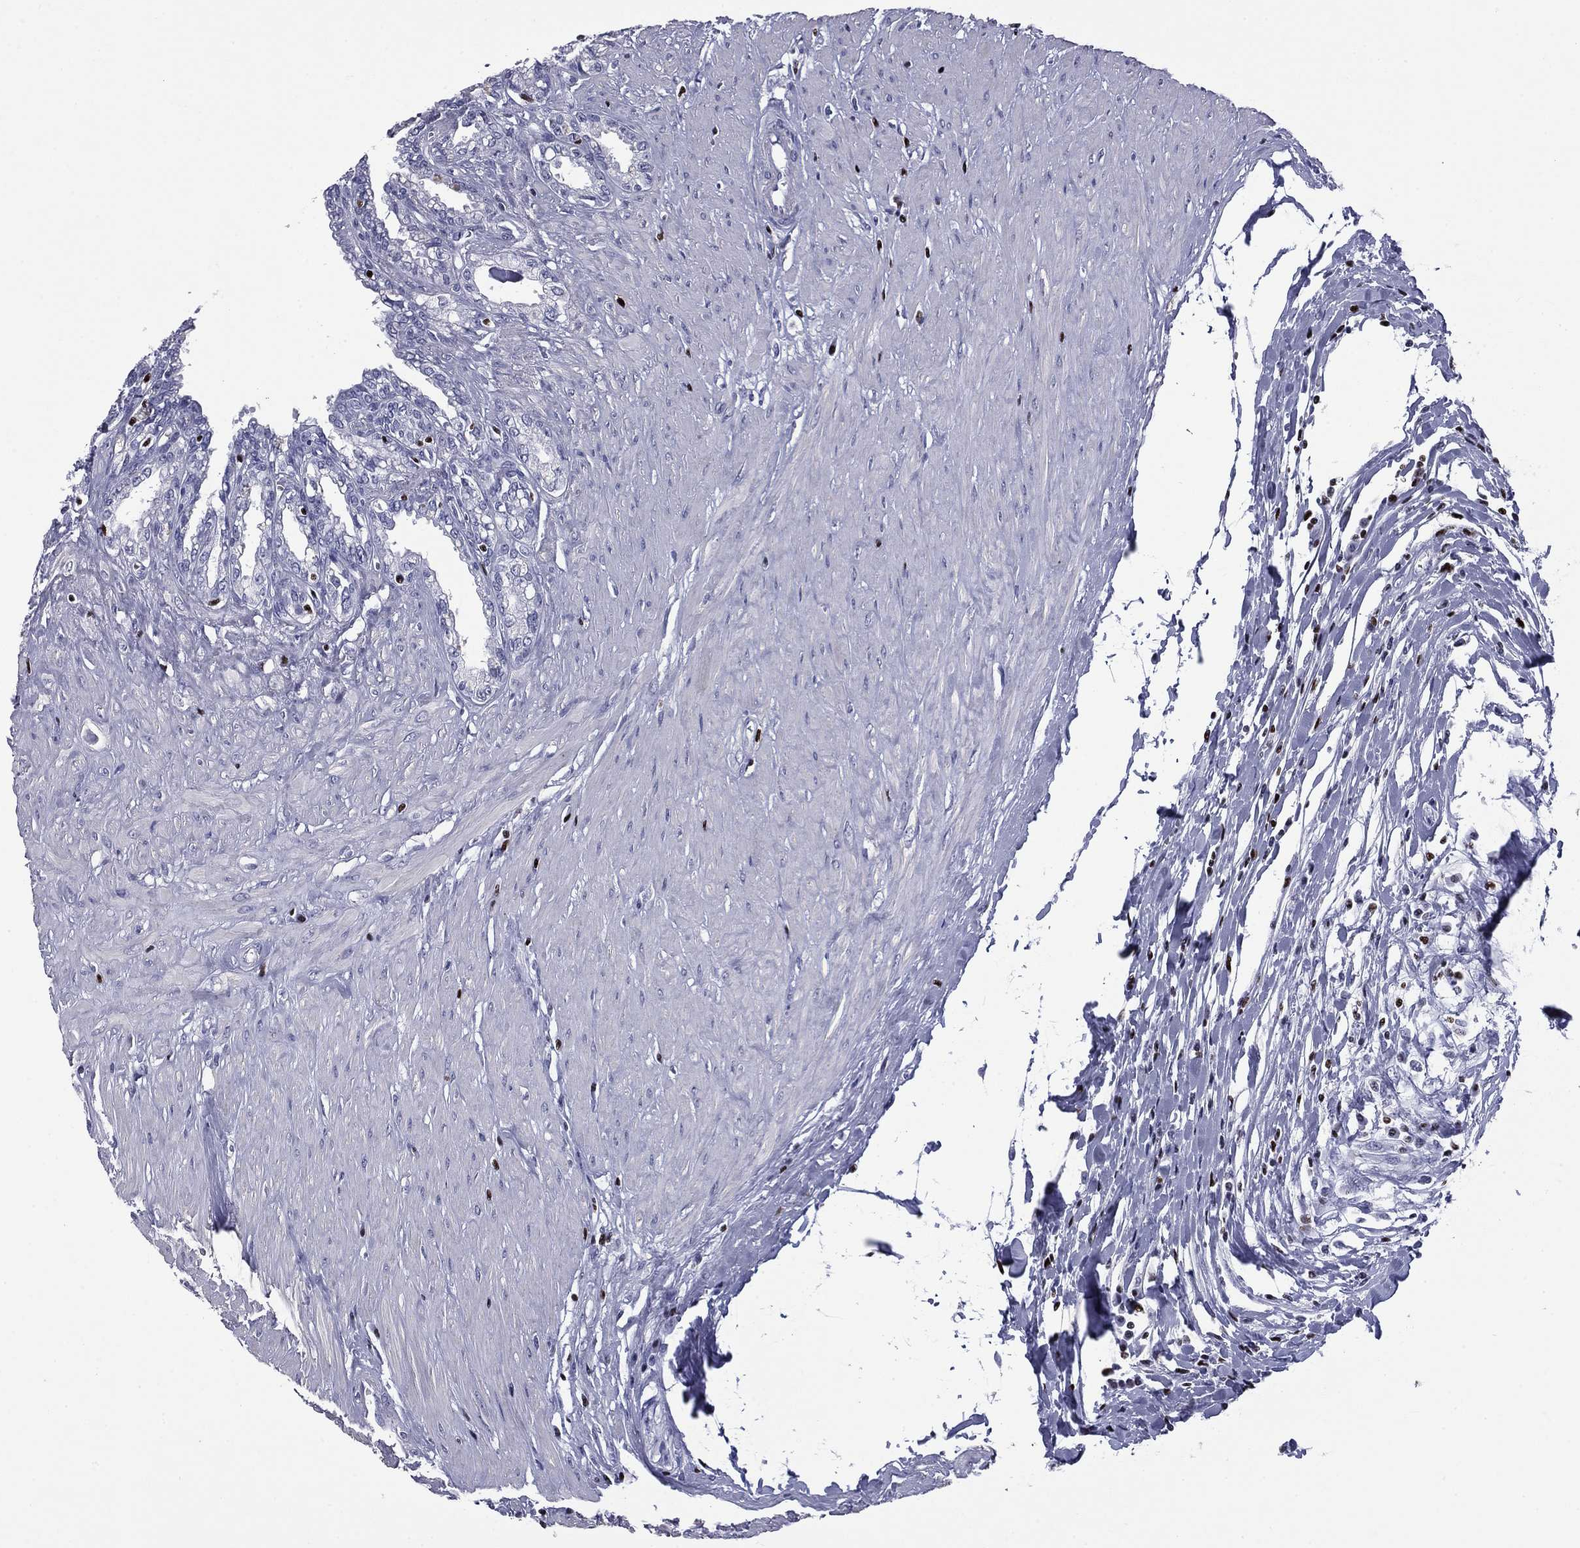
{"staining": {"intensity": "negative", "quantity": "none", "location": "none"}, "tissue": "seminal vesicle", "cell_type": "Glandular cells", "image_type": "normal", "snomed": [{"axis": "morphology", "description": "Normal tissue, NOS"}, {"axis": "morphology", "description": "Urothelial carcinoma, NOS"}, {"axis": "topography", "description": "Urinary bladder"}, {"axis": "topography", "description": "Seminal veicle"}], "caption": "This image is of unremarkable seminal vesicle stained with immunohistochemistry (IHC) to label a protein in brown with the nuclei are counter-stained blue. There is no positivity in glandular cells.", "gene": "IKZF3", "patient": {"sex": "male", "age": 76}}